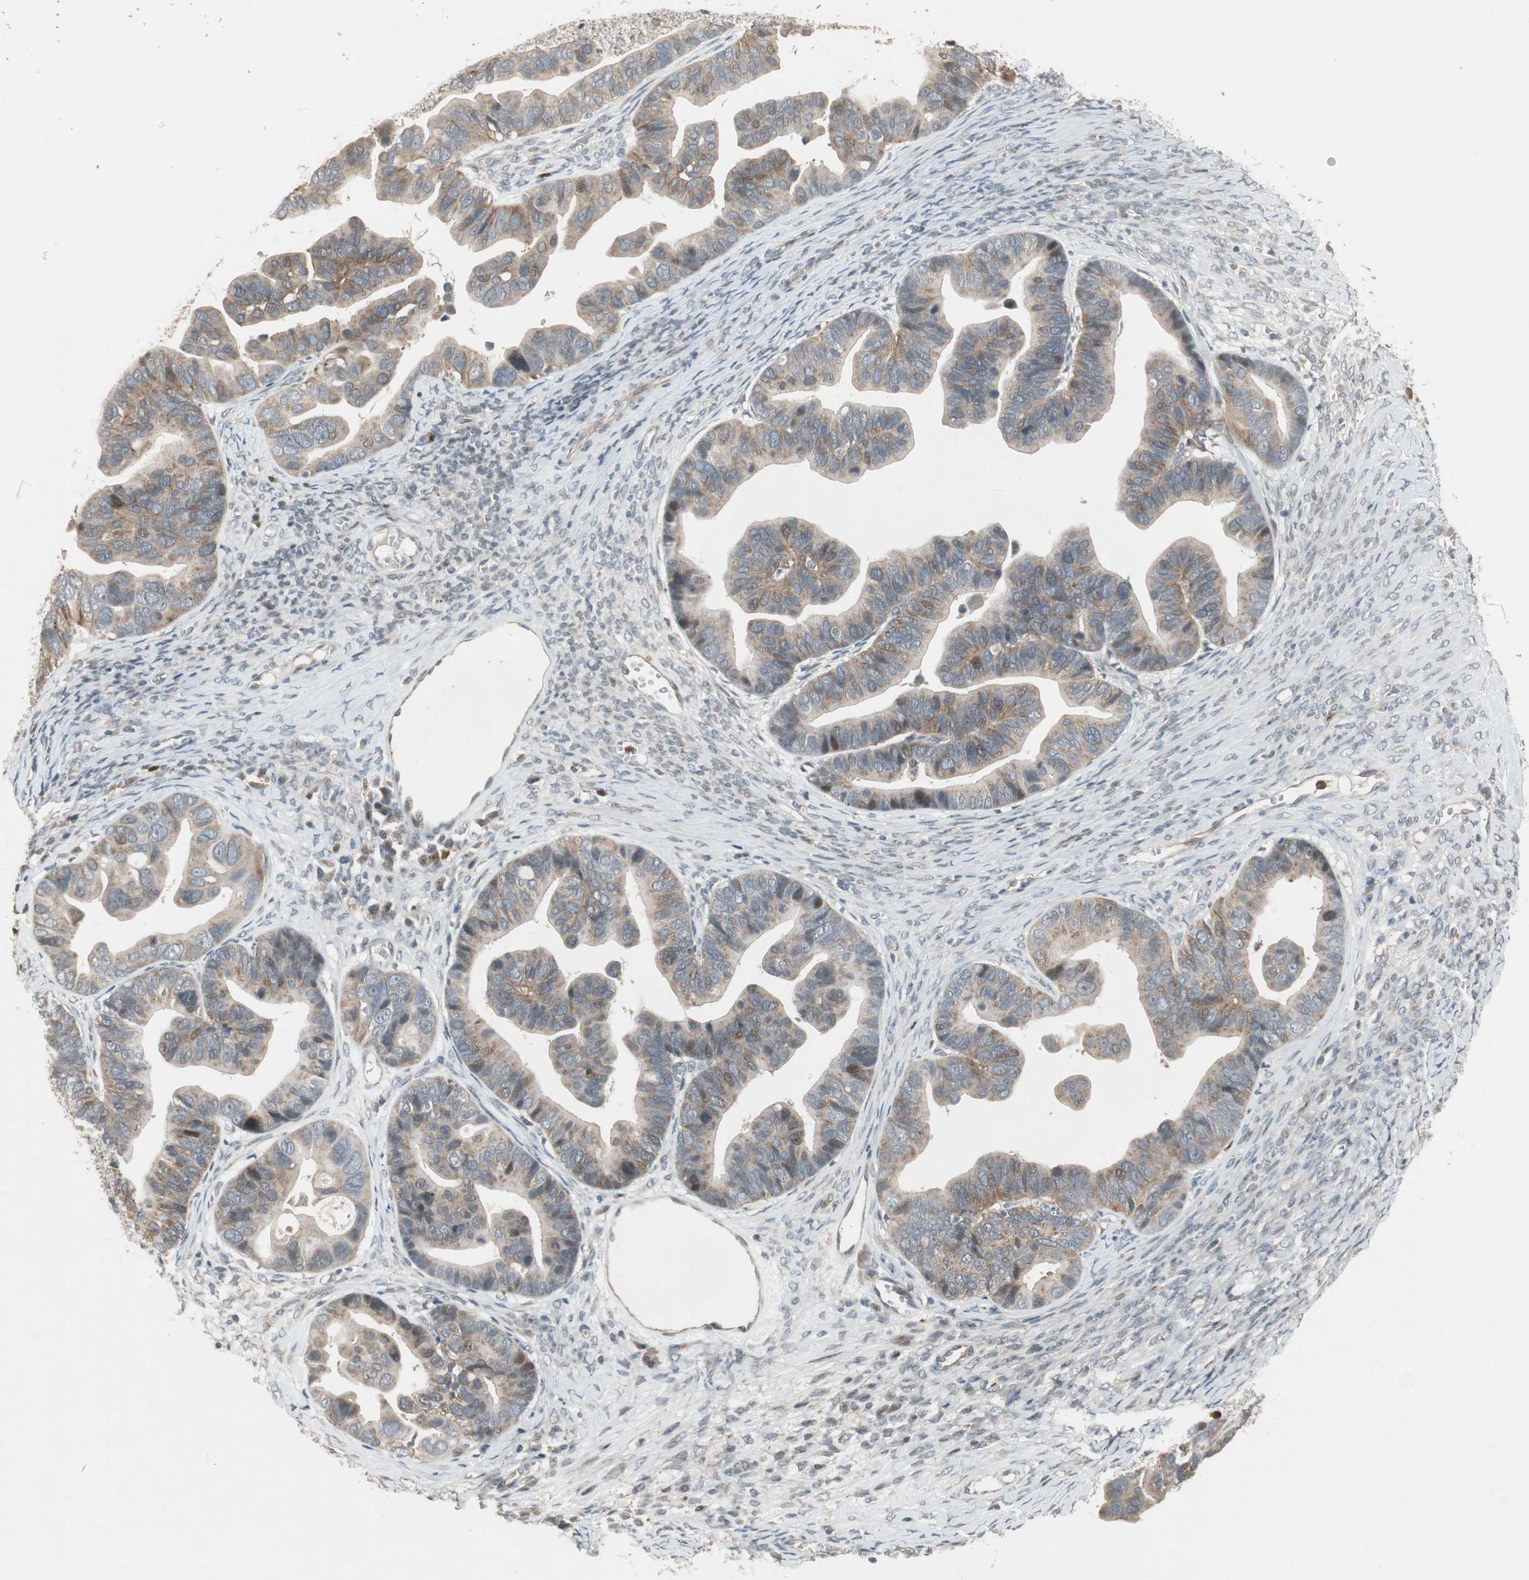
{"staining": {"intensity": "weak", "quantity": "25%-75%", "location": "cytoplasmic/membranous,nuclear"}, "tissue": "ovarian cancer", "cell_type": "Tumor cells", "image_type": "cancer", "snomed": [{"axis": "morphology", "description": "Cystadenocarcinoma, serous, NOS"}, {"axis": "topography", "description": "Ovary"}], "caption": "A brown stain shows weak cytoplasmic/membranous and nuclear staining of a protein in human ovarian cancer tumor cells.", "gene": "SNX4", "patient": {"sex": "female", "age": 56}}